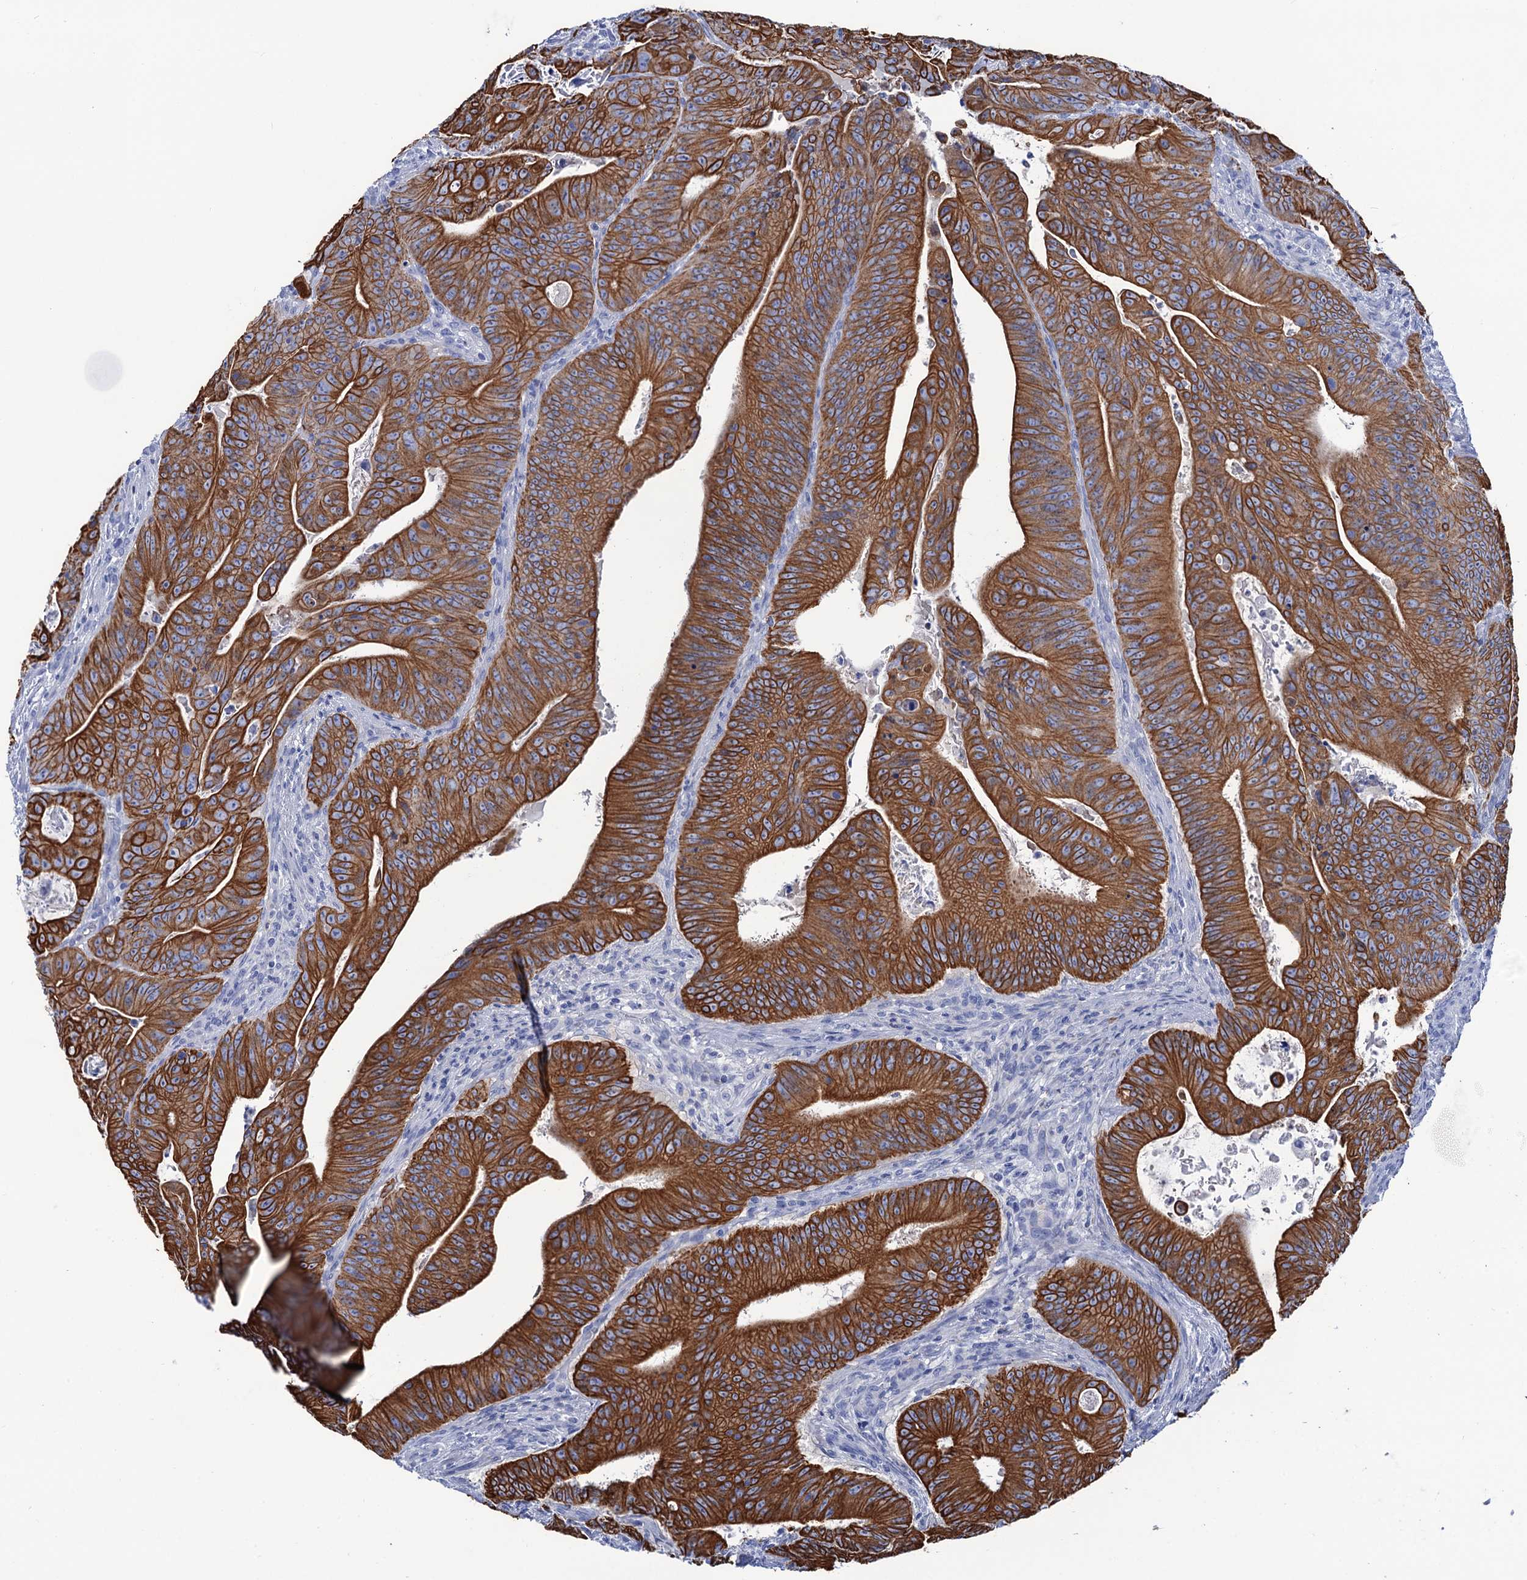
{"staining": {"intensity": "strong", "quantity": ">75%", "location": "cytoplasmic/membranous"}, "tissue": "colorectal cancer", "cell_type": "Tumor cells", "image_type": "cancer", "snomed": [{"axis": "morphology", "description": "Adenocarcinoma, NOS"}, {"axis": "topography", "description": "Rectum"}], "caption": "Tumor cells exhibit strong cytoplasmic/membranous positivity in about >75% of cells in colorectal adenocarcinoma.", "gene": "RAB3IP", "patient": {"sex": "female", "age": 75}}